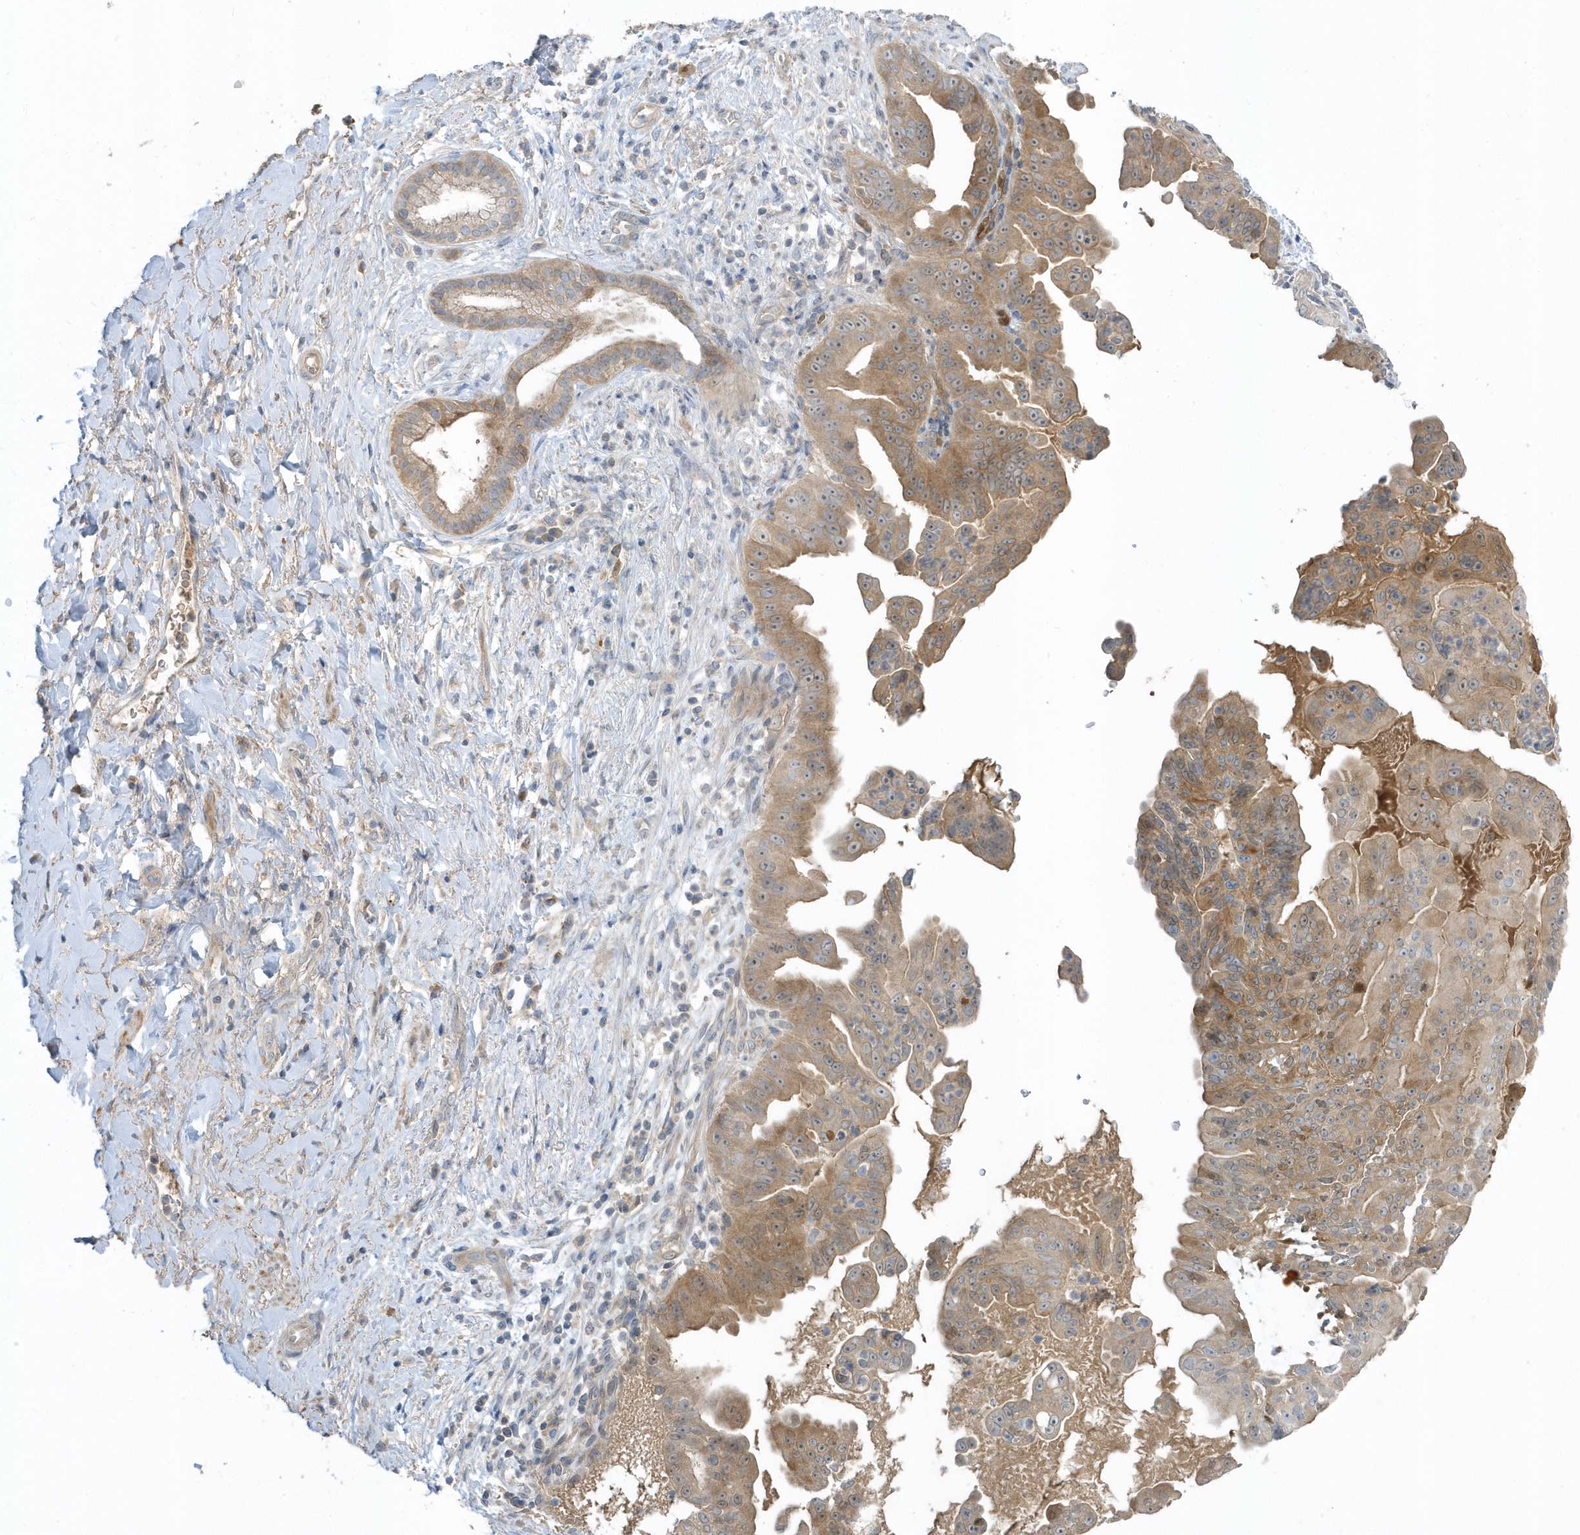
{"staining": {"intensity": "moderate", "quantity": ">75%", "location": "cytoplasmic/membranous"}, "tissue": "pancreatic cancer", "cell_type": "Tumor cells", "image_type": "cancer", "snomed": [{"axis": "morphology", "description": "Adenocarcinoma, NOS"}, {"axis": "topography", "description": "Pancreas"}], "caption": "IHC (DAB (3,3'-diaminobenzidine)) staining of adenocarcinoma (pancreatic) displays moderate cytoplasmic/membranous protein staining in about >75% of tumor cells. The staining is performed using DAB brown chromogen to label protein expression. The nuclei are counter-stained blue using hematoxylin.", "gene": "USP53", "patient": {"sex": "female", "age": 78}}